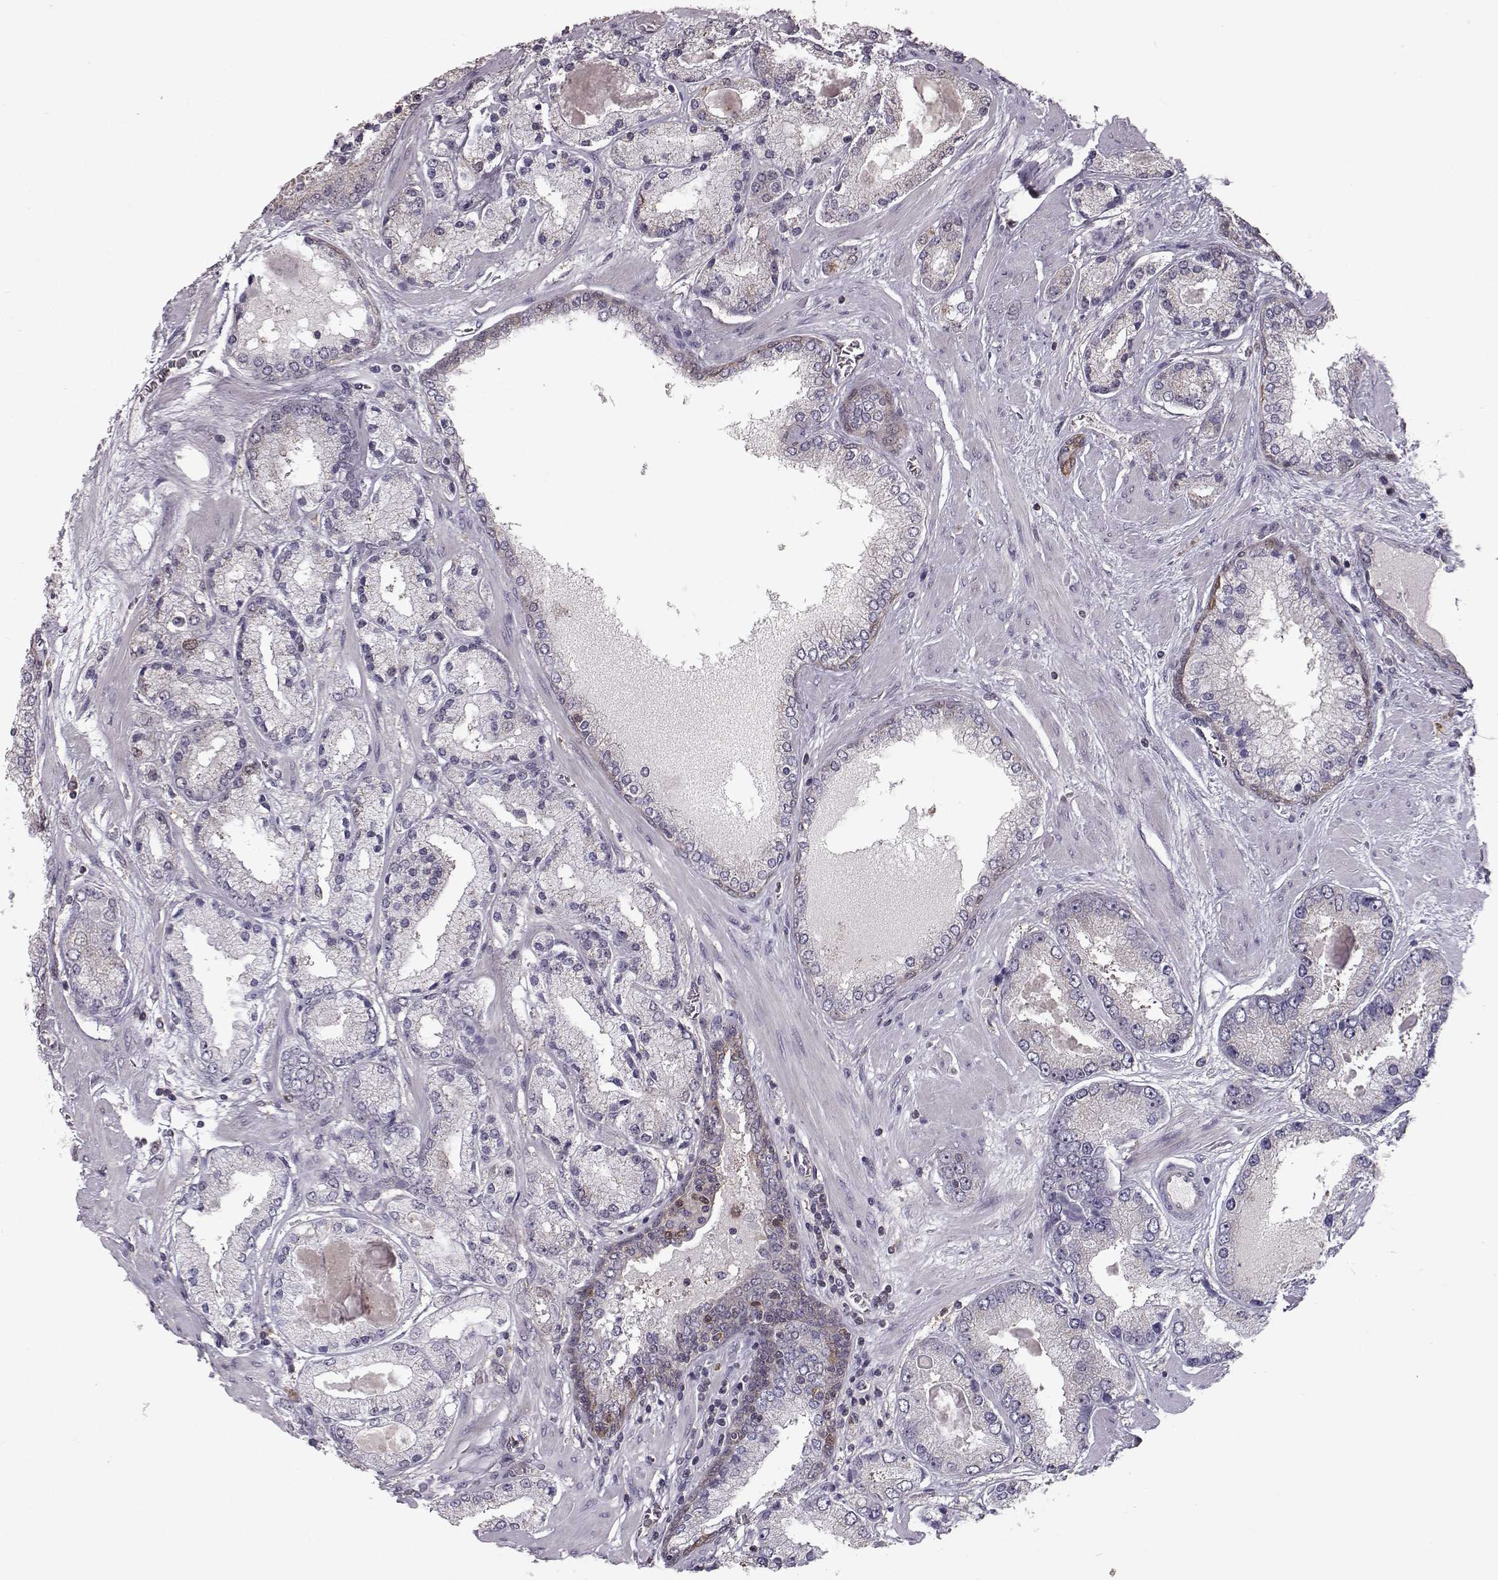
{"staining": {"intensity": "weak", "quantity": "<25%", "location": "cytoplasmic/membranous"}, "tissue": "prostate cancer", "cell_type": "Tumor cells", "image_type": "cancer", "snomed": [{"axis": "morphology", "description": "Adenocarcinoma, High grade"}, {"axis": "topography", "description": "Prostate"}], "caption": "IHC of human prostate cancer (adenocarcinoma (high-grade)) displays no expression in tumor cells.", "gene": "RANBP1", "patient": {"sex": "male", "age": 67}}